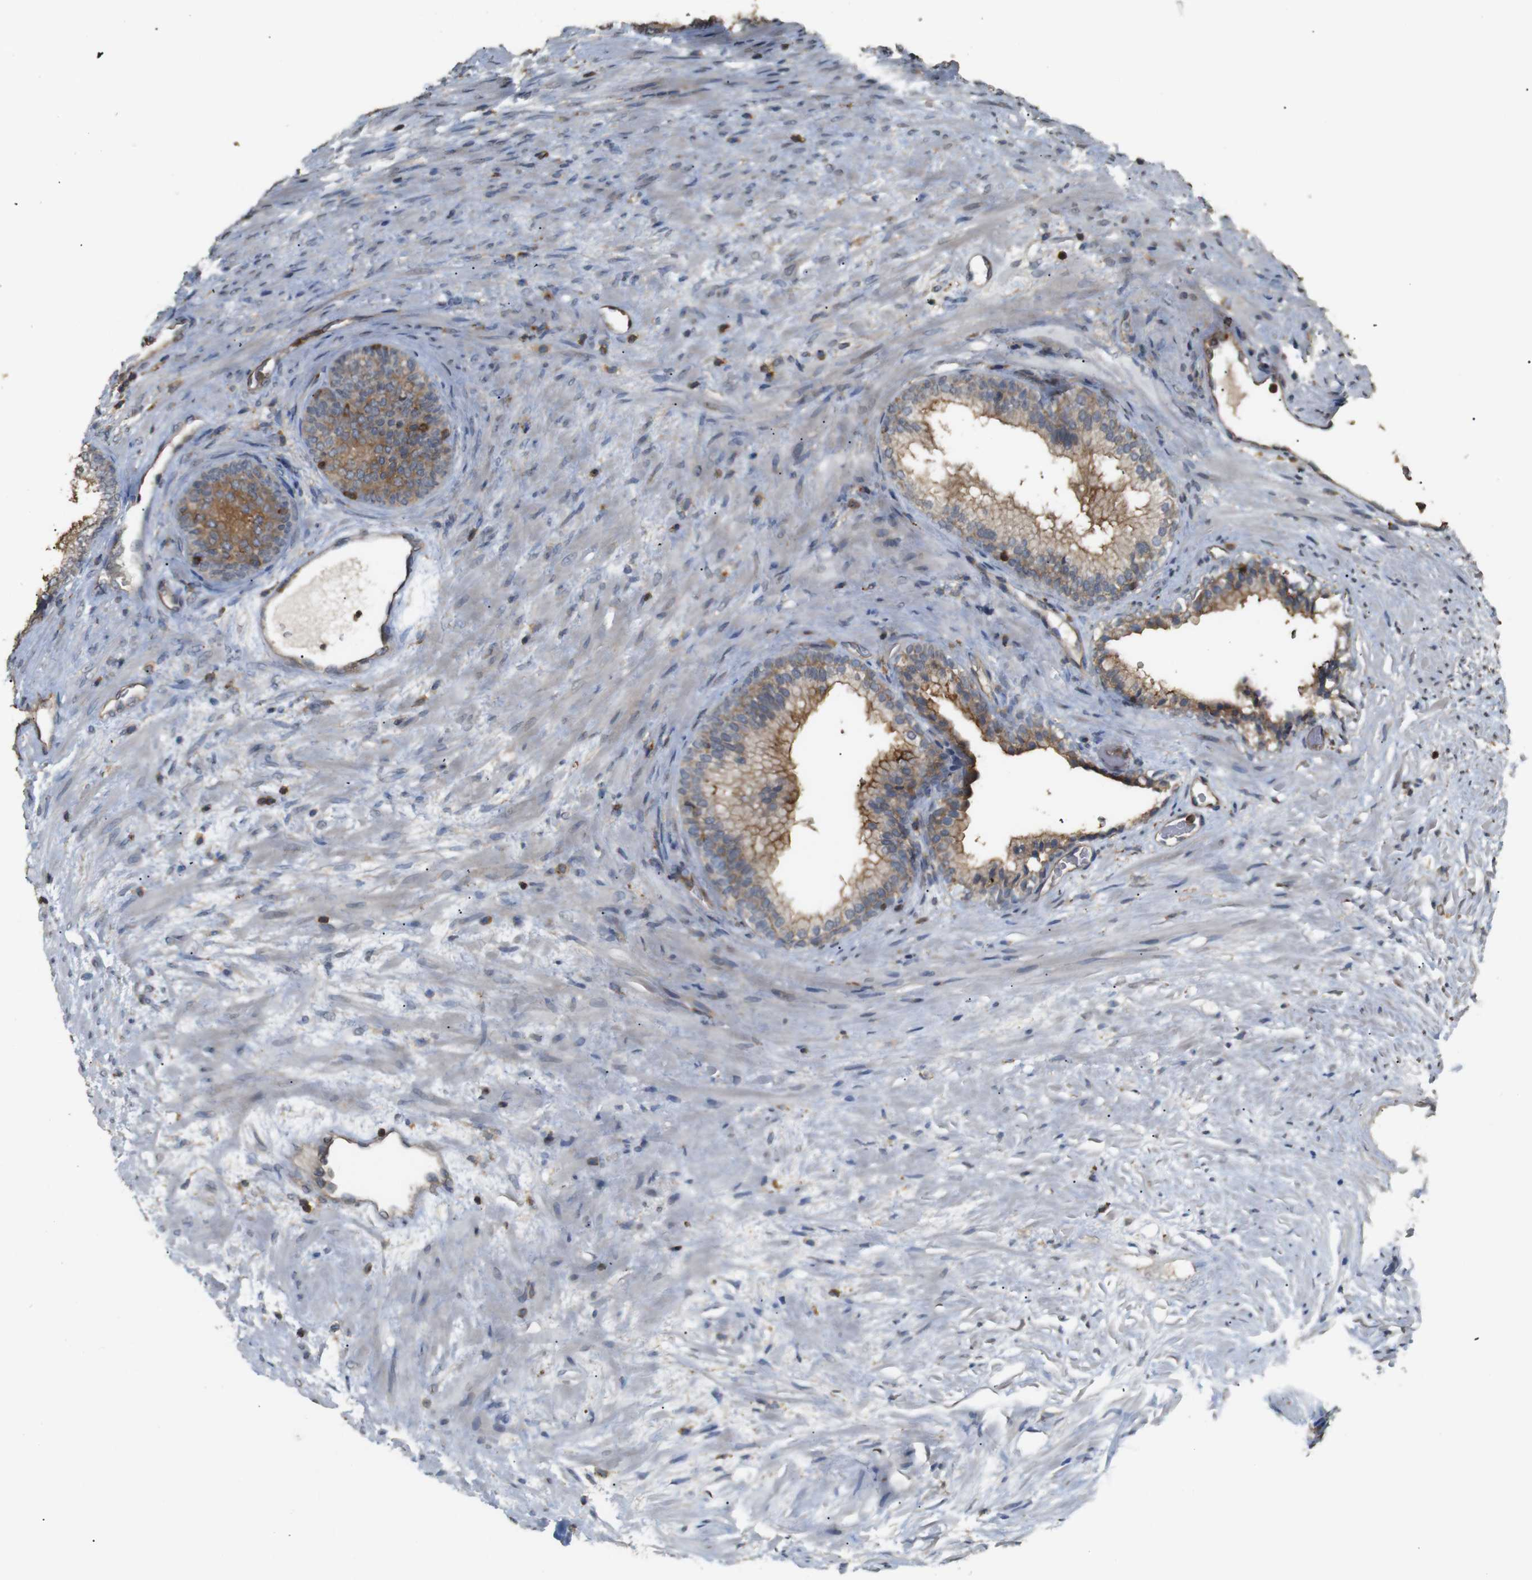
{"staining": {"intensity": "moderate", "quantity": ">75%", "location": "cytoplasmic/membranous"}, "tissue": "prostate", "cell_type": "Glandular cells", "image_type": "normal", "snomed": [{"axis": "morphology", "description": "Normal tissue, NOS"}, {"axis": "topography", "description": "Prostate"}], "caption": "A histopathology image of prostate stained for a protein reveals moderate cytoplasmic/membranous brown staining in glandular cells. (brown staining indicates protein expression, while blue staining denotes nuclei).", "gene": "KSR1", "patient": {"sex": "male", "age": 76}}